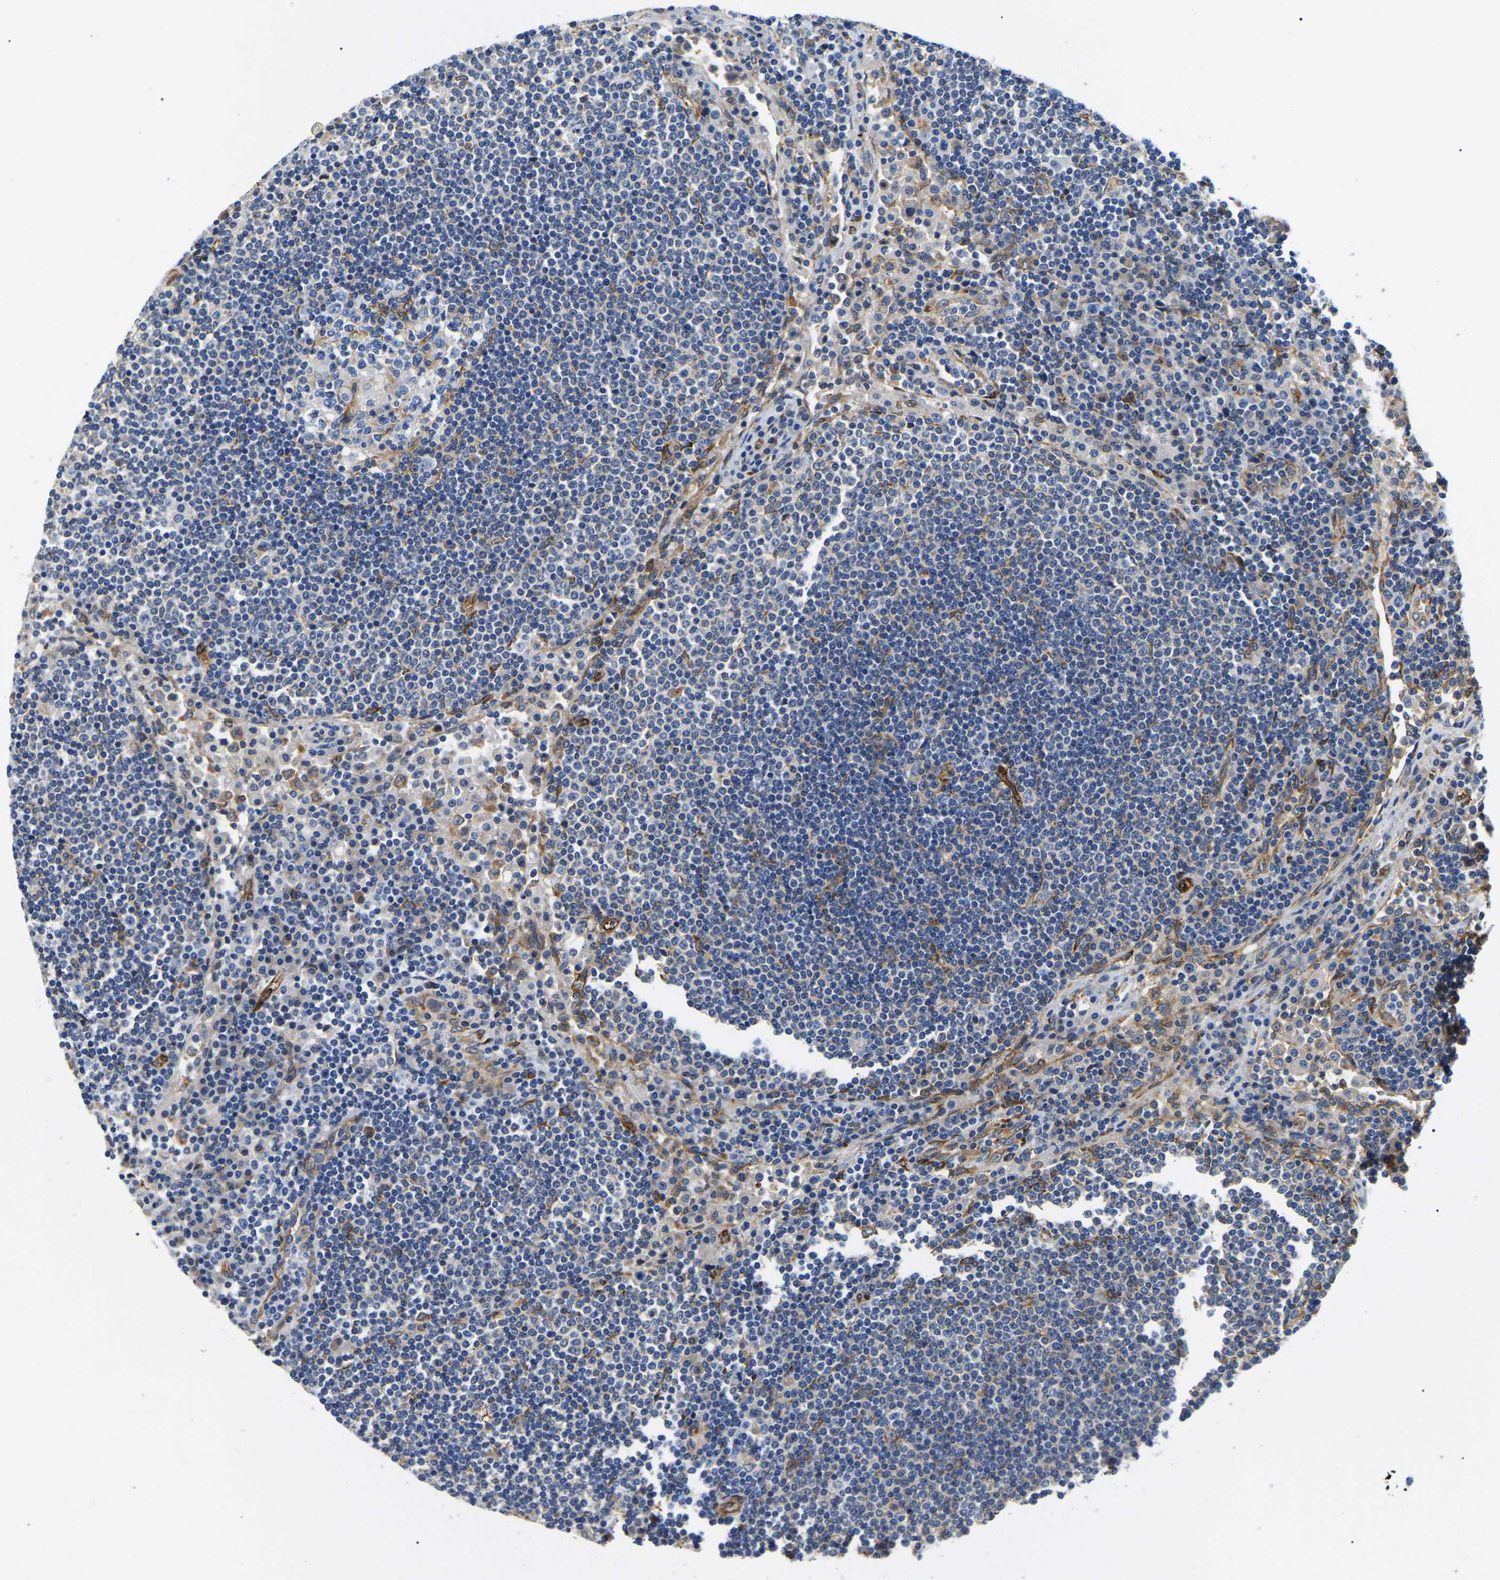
{"staining": {"intensity": "weak", "quantity": "<25%", "location": "cytoplasmic/membranous"}, "tissue": "lymph node", "cell_type": "Germinal center cells", "image_type": "normal", "snomed": [{"axis": "morphology", "description": "Normal tissue, NOS"}, {"axis": "topography", "description": "Lymph node"}], "caption": "Immunohistochemical staining of benign lymph node demonstrates no significant staining in germinal center cells.", "gene": "DUSP8", "patient": {"sex": "female", "age": 53}}